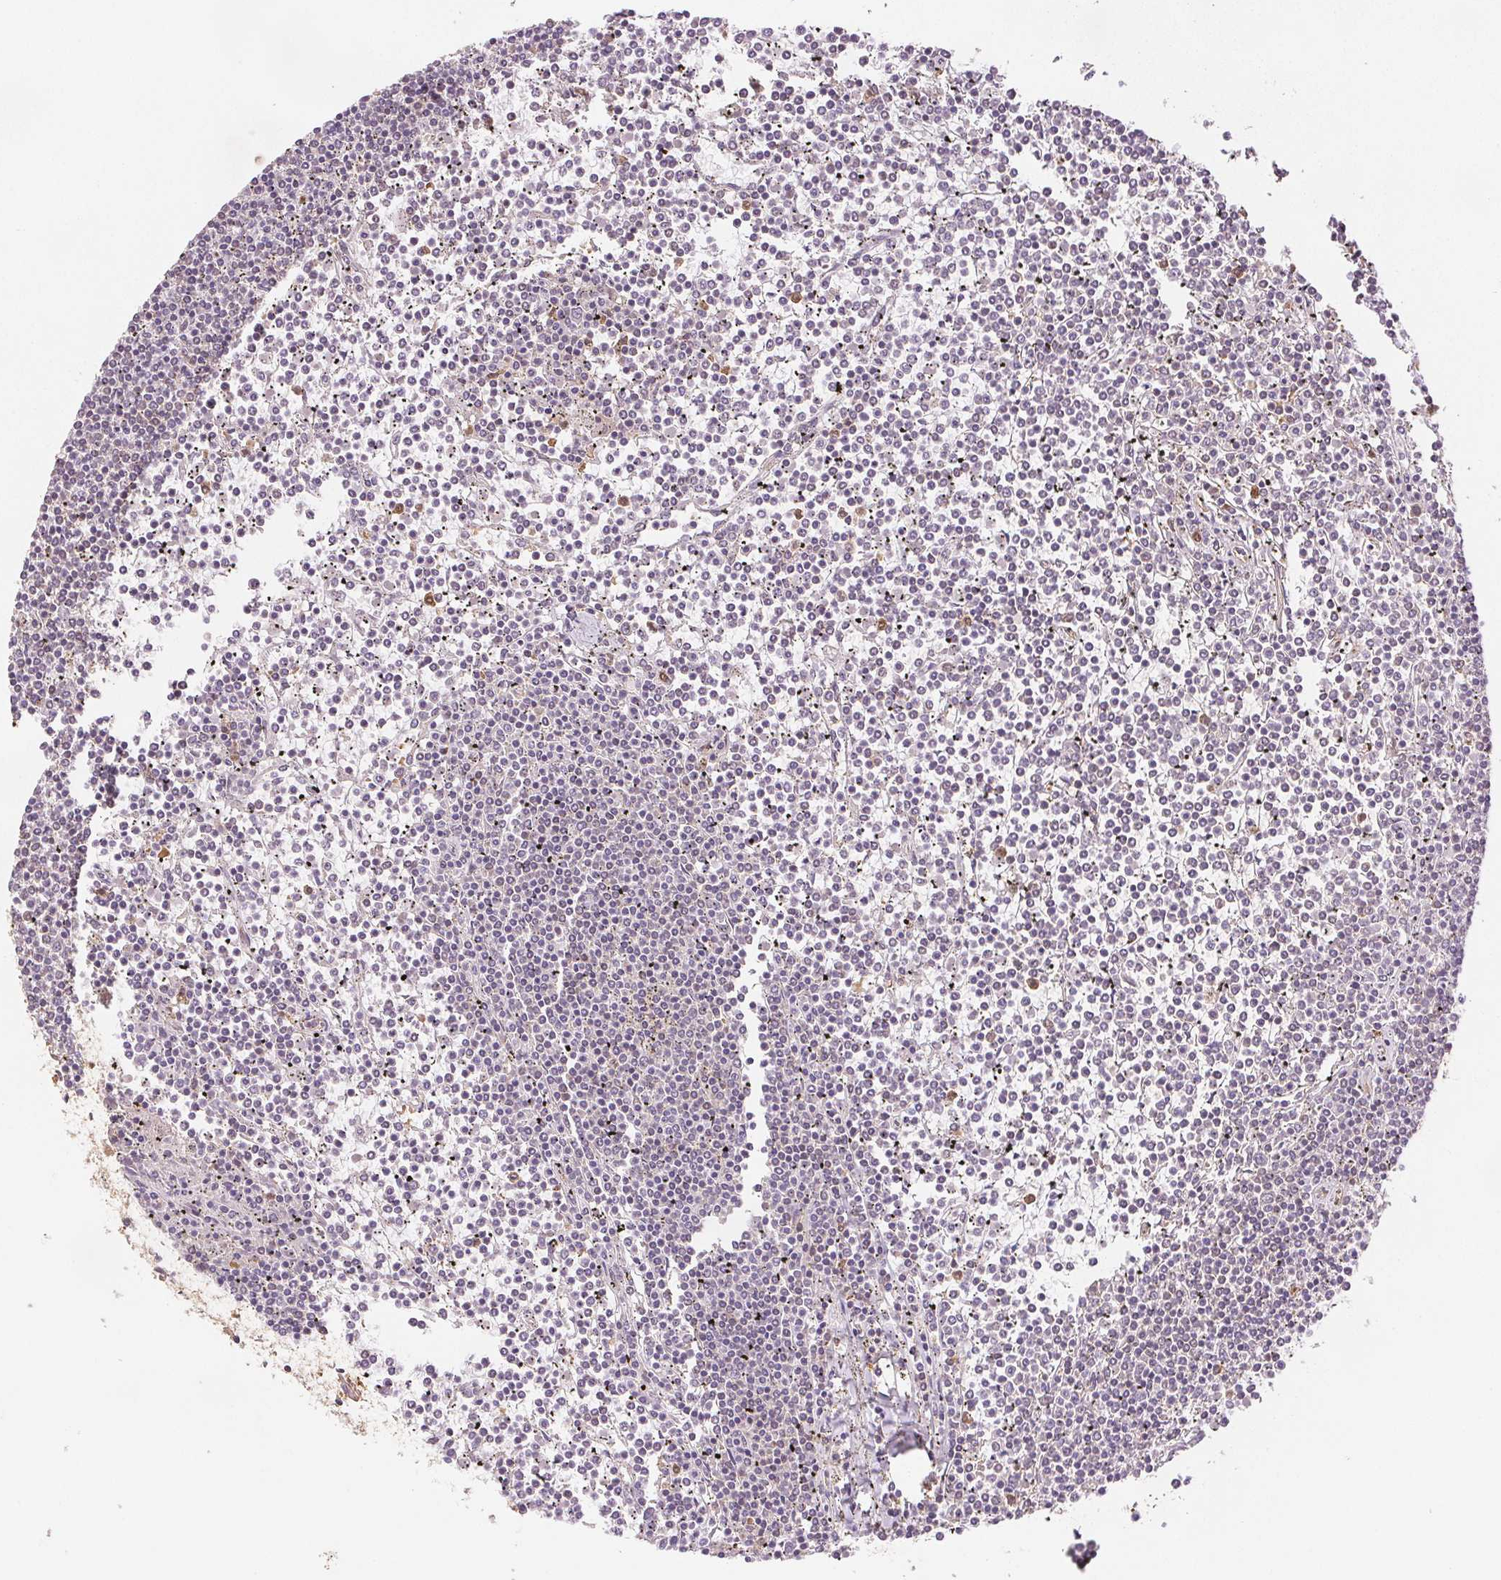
{"staining": {"intensity": "negative", "quantity": "none", "location": "none"}, "tissue": "lymphoma", "cell_type": "Tumor cells", "image_type": "cancer", "snomed": [{"axis": "morphology", "description": "Malignant lymphoma, non-Hodgkin's type, Low grade"}, {"axis": "topography", "description": "Spleen"}], "caption": "High power microscopy micrograph of an IHC photomicrograph of low-grade malignant lymphoma, non-Hodgkin's type, revealing no significant staining in tumor cells.", "gene": "DIAPH2", "patient": {"sex": "female", "age": 19}}